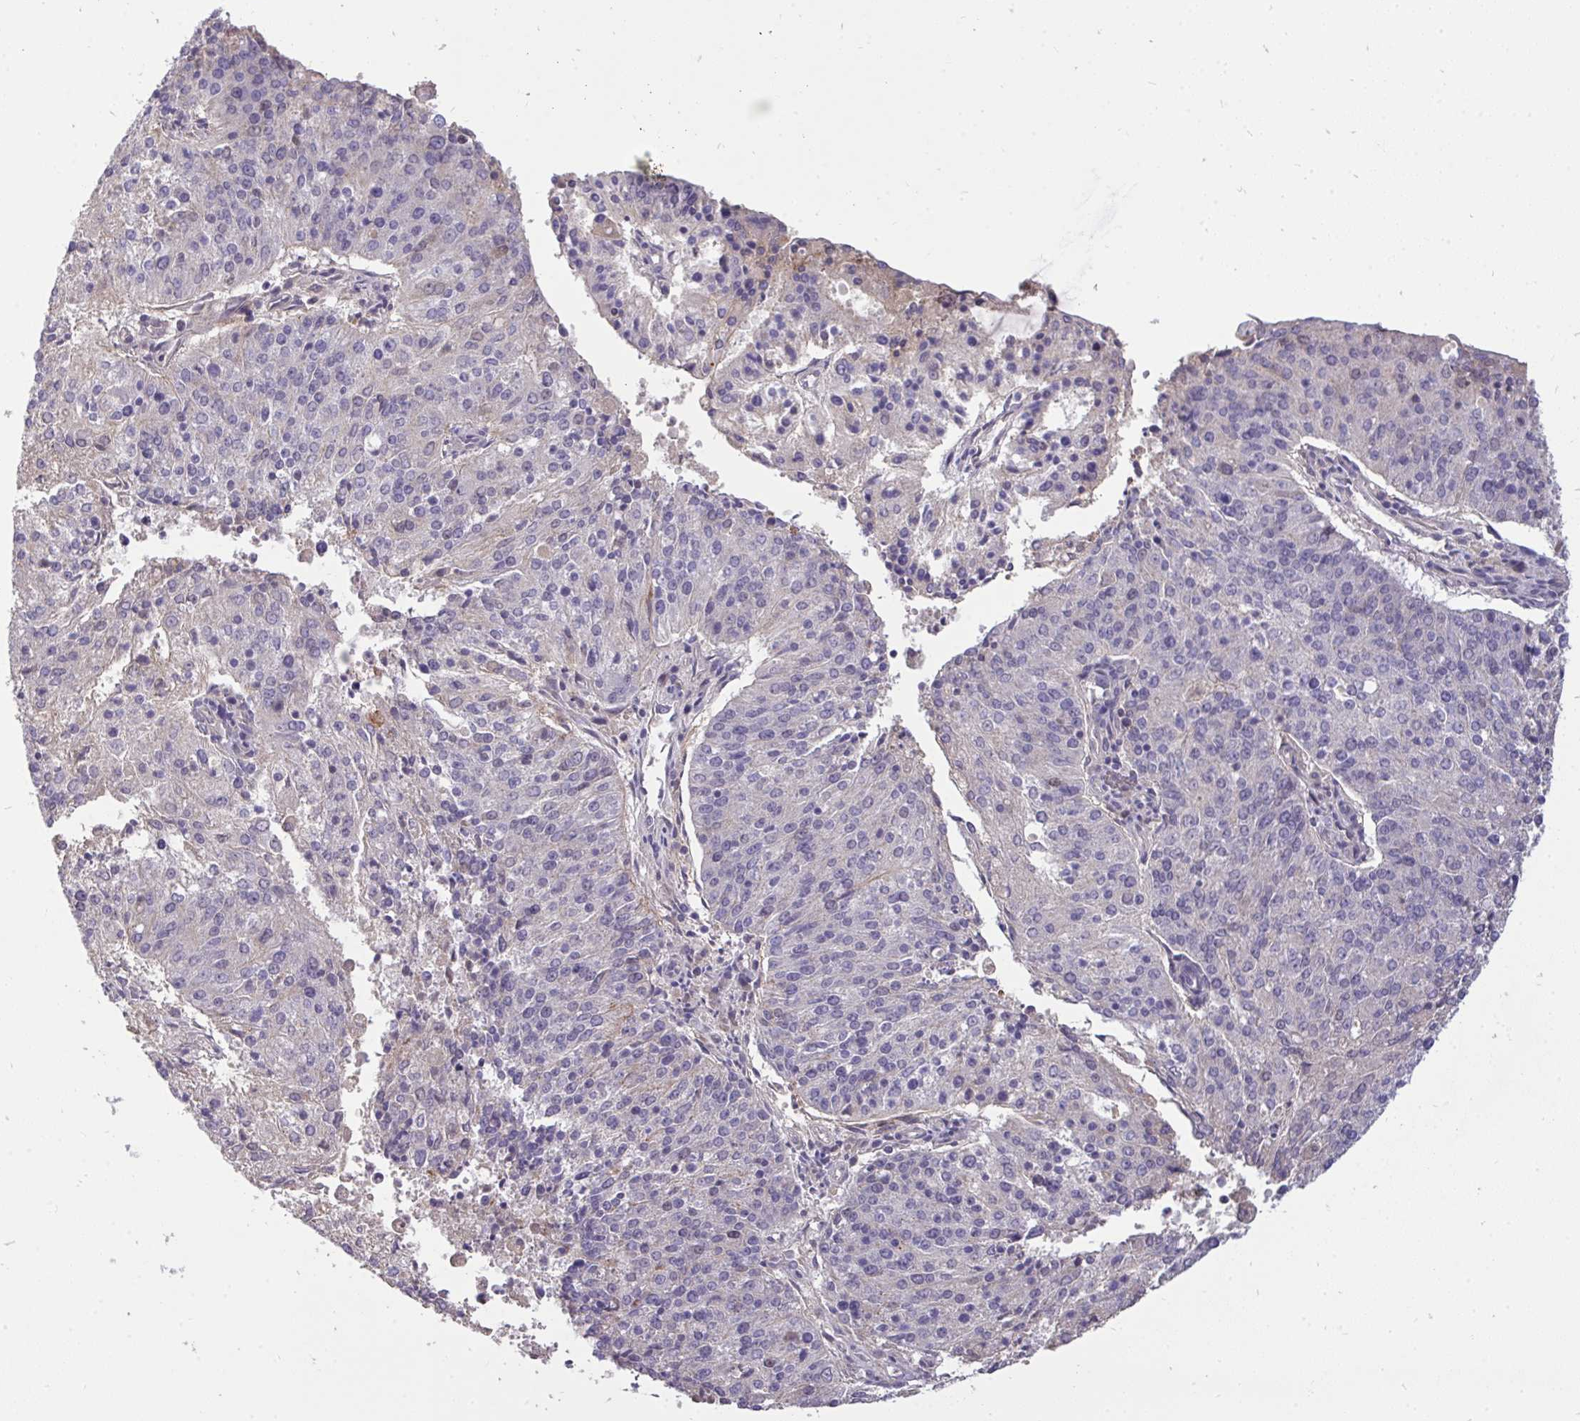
{"staining": {"intensity": "negative", "quantity": "none", "location": "none"}, "tissue": "endometrial cancer", "cell_type": "Tumor cells", "image_type": "cancer", "snomed": [{"axis": "morphology", "description": "Adenocarcinoma, NOS"}, {"axis": "topography", "description": "Endometrium"}], "caption": "This is a micrograph of immunohistochemistry (IHC) staining of endometrial adenocarcinoma, which shows no expression in tumor cells.", "gene": "C19orf54", "patient": {"sex": "female", "age": 82}}